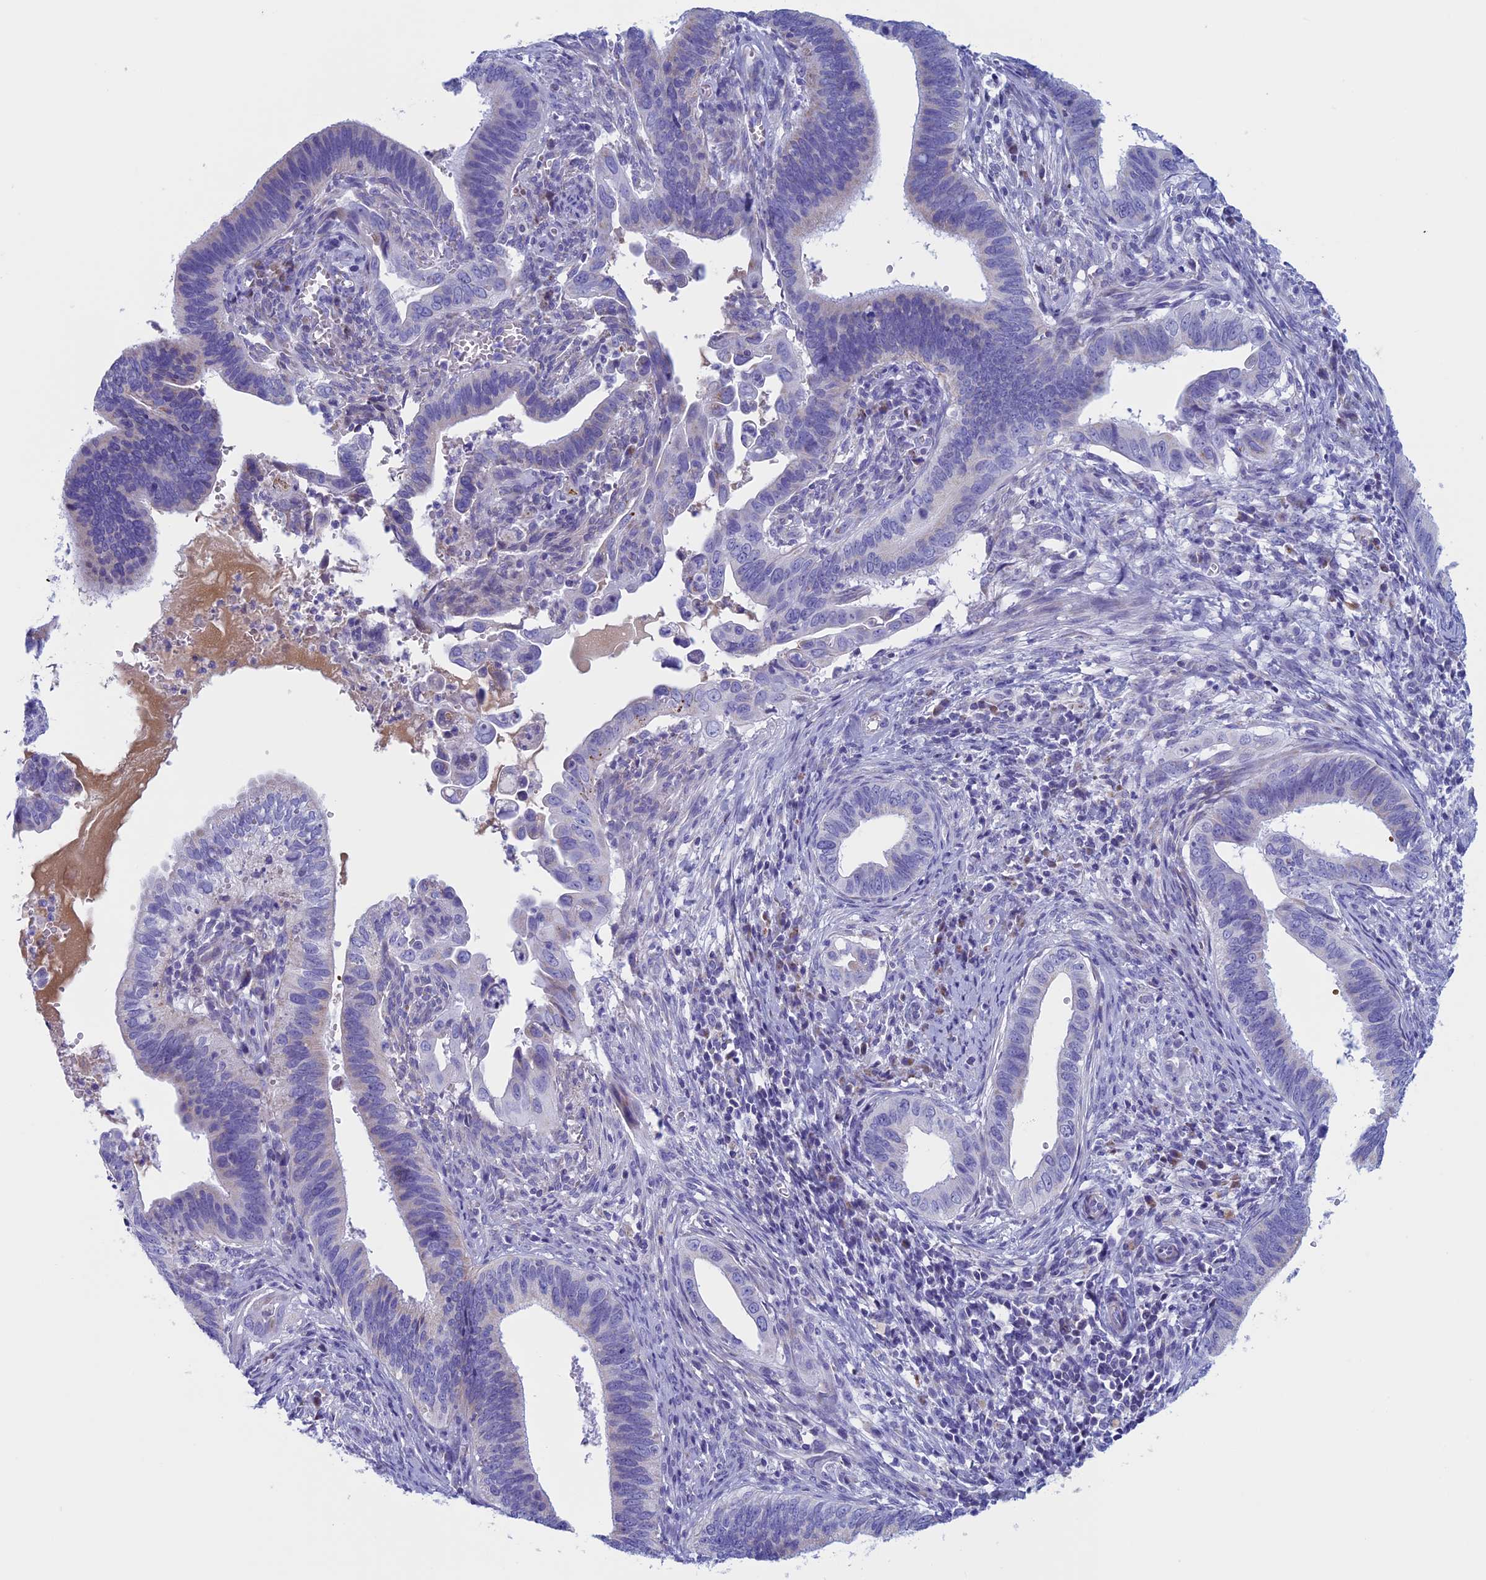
{"staining": {"intensity": "negative", "quantity": "none", "location": "none"}, "tissue": "cervical cancer", "cell_type": "Tumor cells", "image_type": "cancer", "snomed": [{"axis": "morphology", "description": "Adenocarcinoma, NOS"}, {"axis": "topography", "description": "Cervix"}], "caption": "Human adenocarcinoma (cervical) stained for a protein using IHC exhibits no positivity in tumor cells.", "gene": "NDUFB9", "patient": {"sex": "female", "age": 42}}